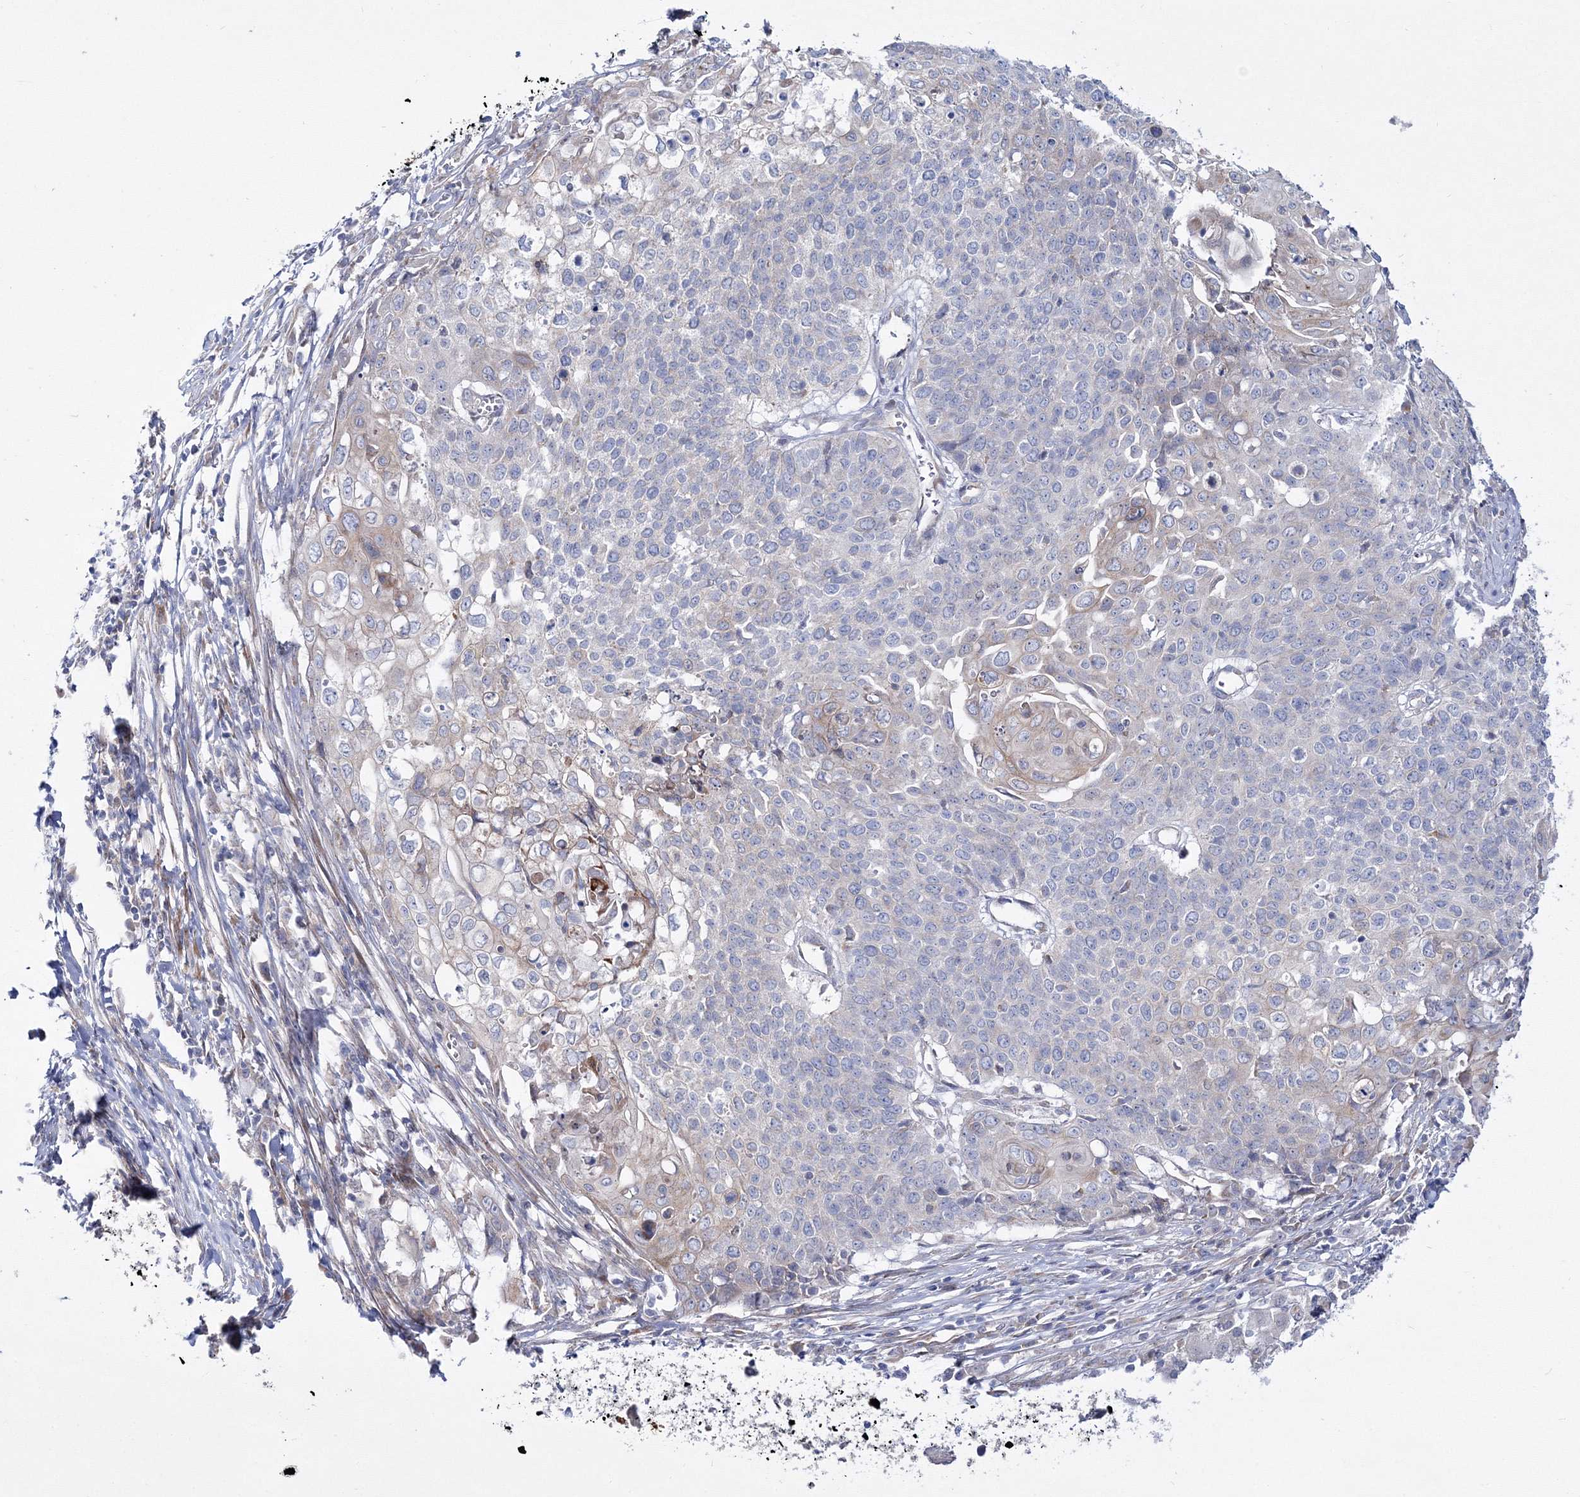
{"staining": {"intensity": "negative", "quantity": "none", "location": "none"}, "tissue": "cervical cancer", "cell_type": "Tumor cells", "image_type": "cancer", "snomed": [{"axis": "morphology", "description": "Squamous cell carcinoma, NOS"}, {"axis": "topography", "description": "Cervix"}], "caption": "A micrograph of cervical cancer (squamous cell carcinoma) stained for a protein demonstrates no brown staining in tumor cells. The staining is performed using DAB (3,3'-diaminobenzidine) brown chromogen with nuclei counter-stained in using hematoxylin.", "gene": "ARHGAP32", "patient": {"sex": "female", "age": 39}}